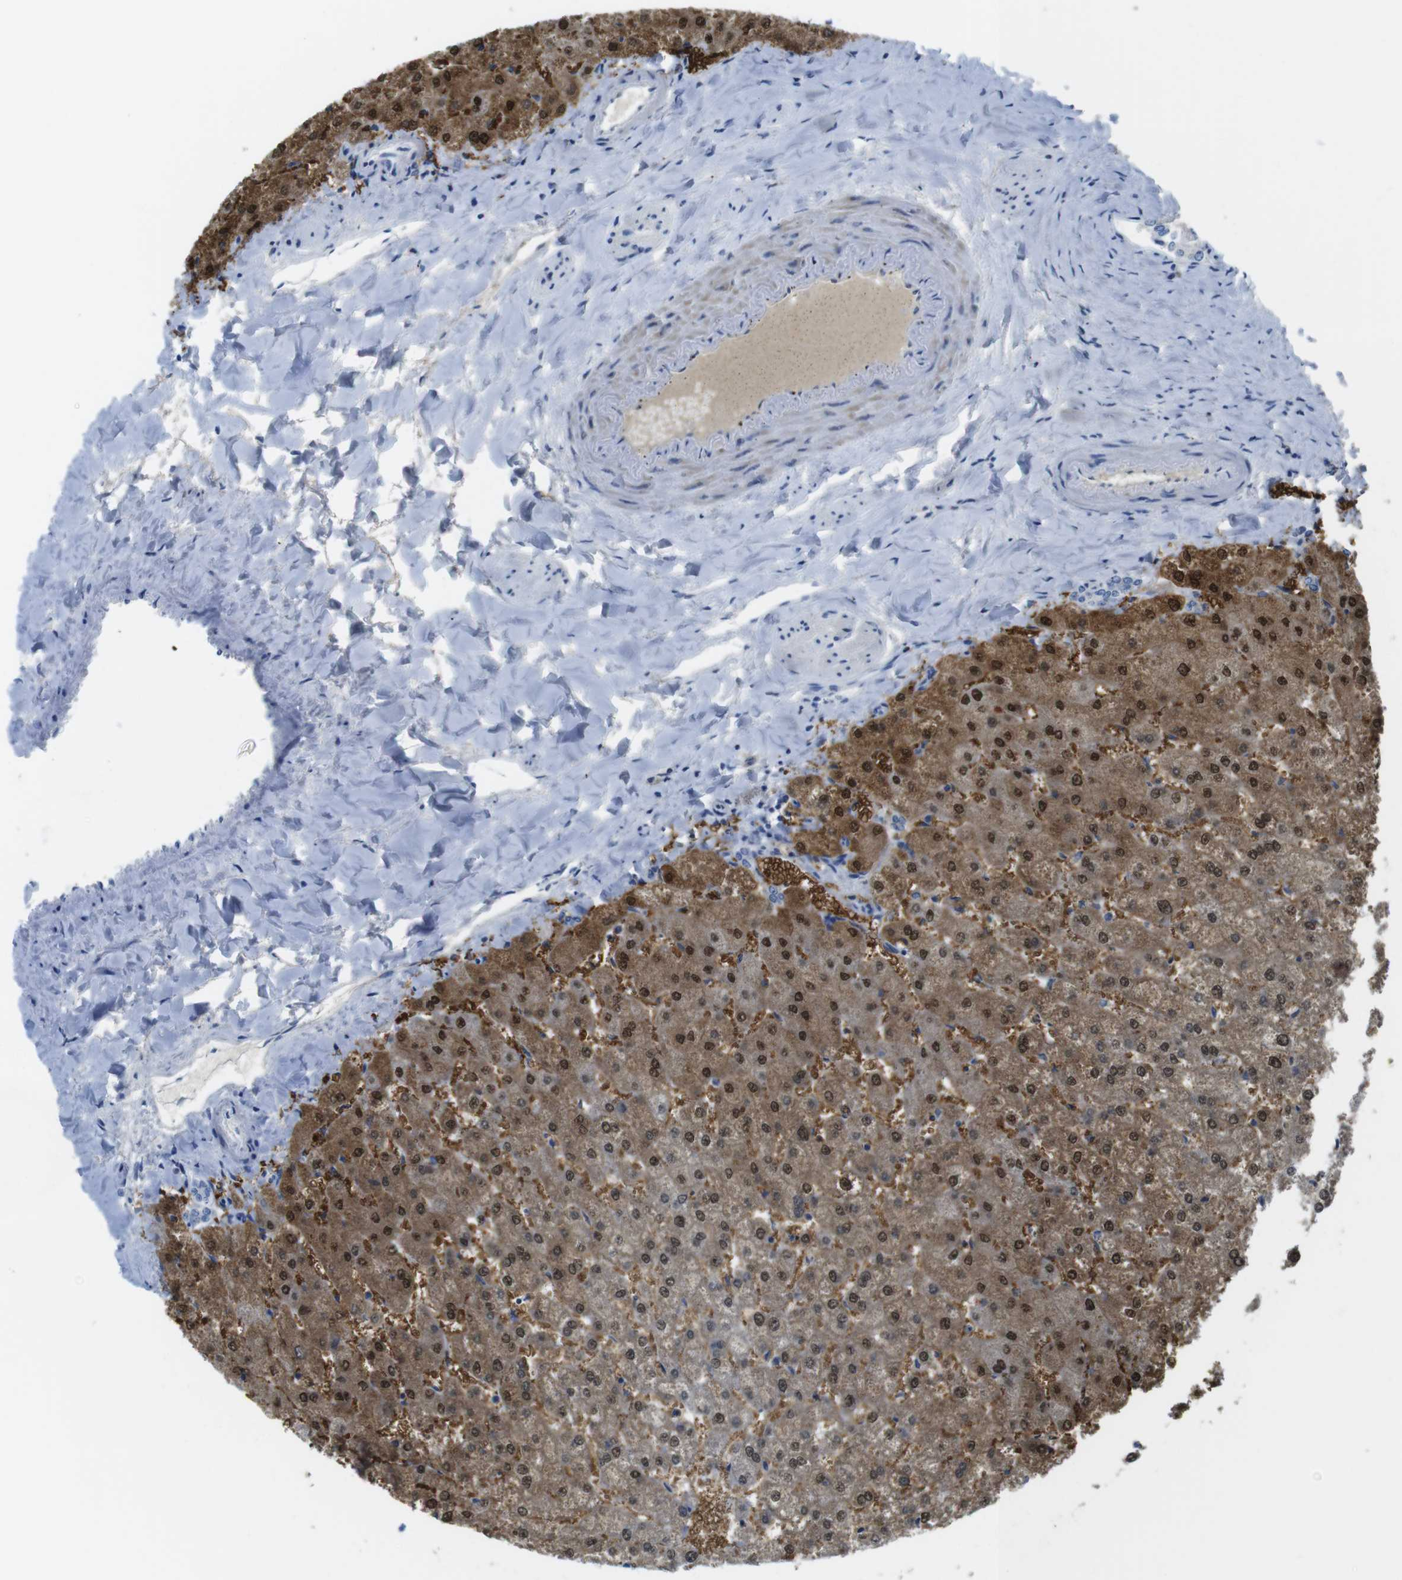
{"staining": {"intensity": "negative", "quantity": "none", "location": "none"}, "tissue": "liver", "cell_type": "Cholangiocytes", "image_type": "normal", "snomed": [{"axis": "morphology", "description": "Normal tissue, NOS"}, {"axis": "topography", "description": "Liver"}], "caption": "DAB immunohistochemical staining of benign human liver shows no significant expression in cholangiocytes.", "gene": "ASIC5", "patient": {"sex": "female", "age": 32}}